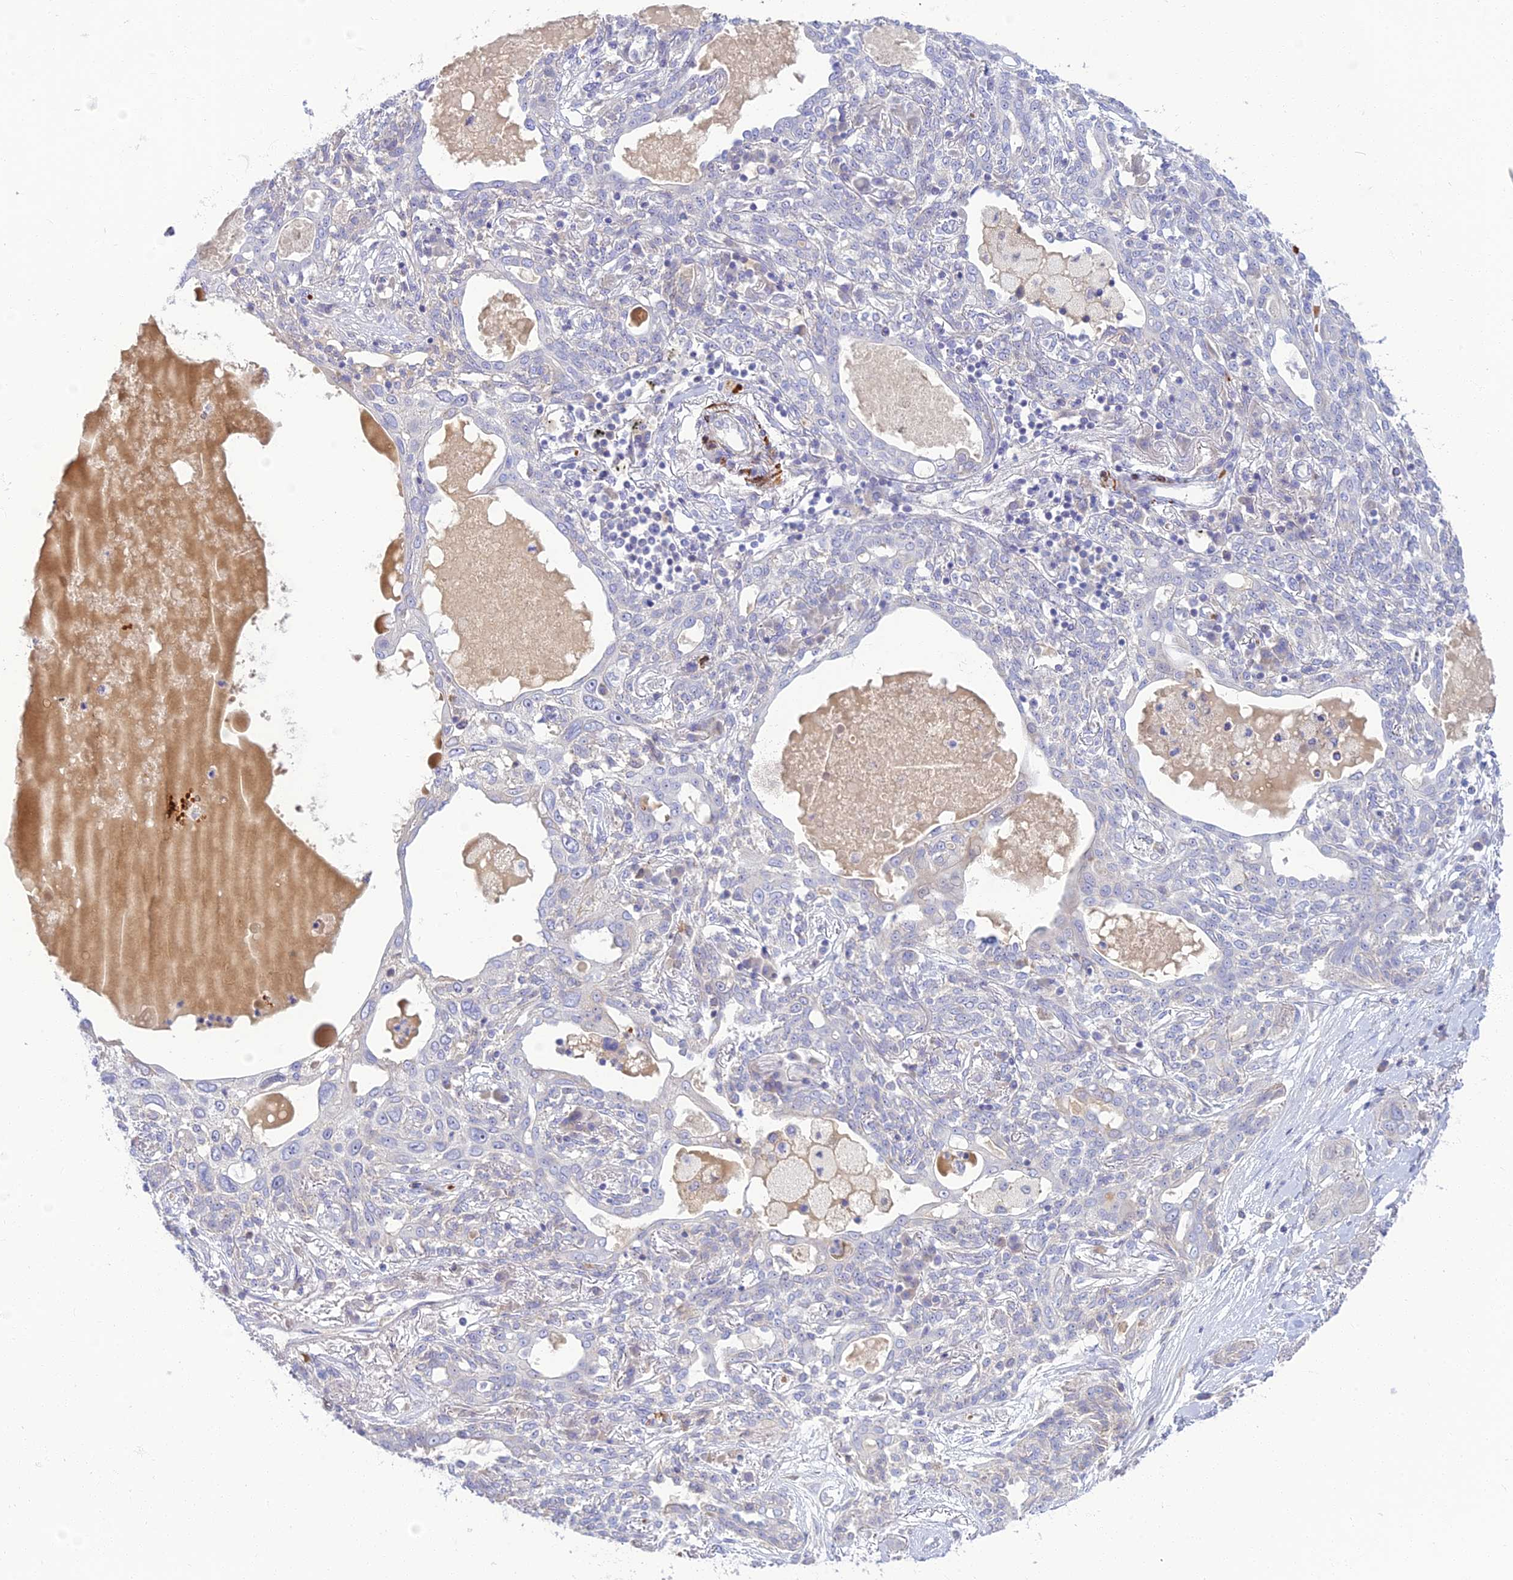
{"staining": {"intensity": "negative", "quantity": "none", "location": "none"}, "tissue": "lung cancer", "cell_type": "Tumor cells", "image_type": "cancer", "snomed": [{"axis": "morphology", "description": "Squamous cell carcinoma, NOS"}, {"axis": "topography", "description": "Lung"}], "caption": "High magnification brightfield microscopy of squamous cell carcinoma (lung) stained with DAB (3,3'-diaminobenzidine) (brown) and counterstained with hematoxylin (blue): tumor cells show no significant staining.", "gene": "CLIP4", "patient": {"sex": "female", "age": 70}}